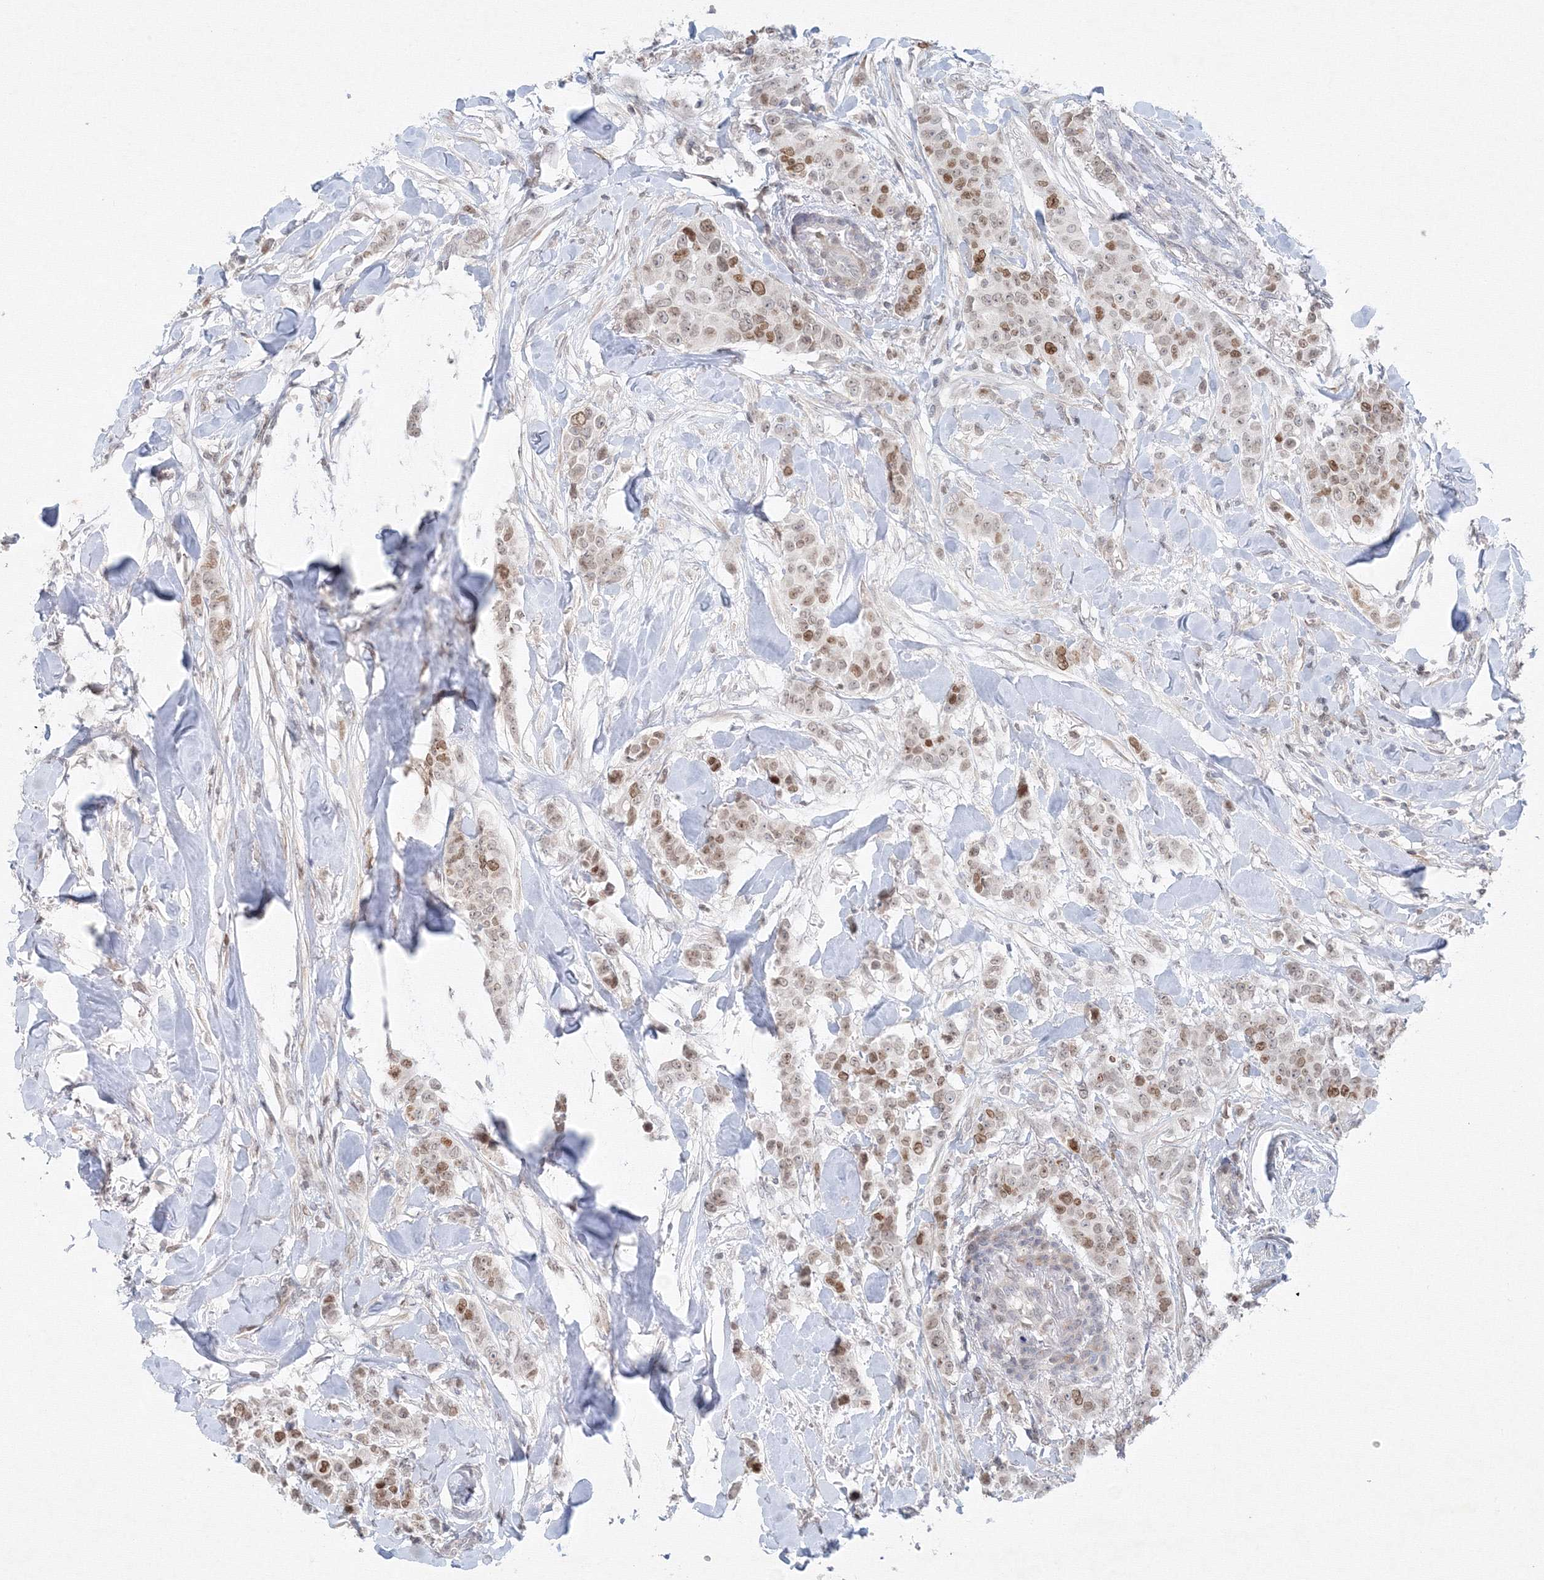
{"staining": {"intensity": "weak", "quantity": ">75%", "location": "nuclear"}, "tissue": "breast cancer", "cell_type": "Tumor cells", "image_type": "cancer", "snomed": [{"axis": "morphology", "description": "Duct carcinoma"}, {"axis": "topography", "description": "Breast"}], "caption": "A low amount of weak nuclear positivity is seen in approximately >75% of tumor cells in breast cancer (intraductal carcinoma) tissue.", "gene": "KIF4A", "patient": {"sex": "female", "age": 40}}